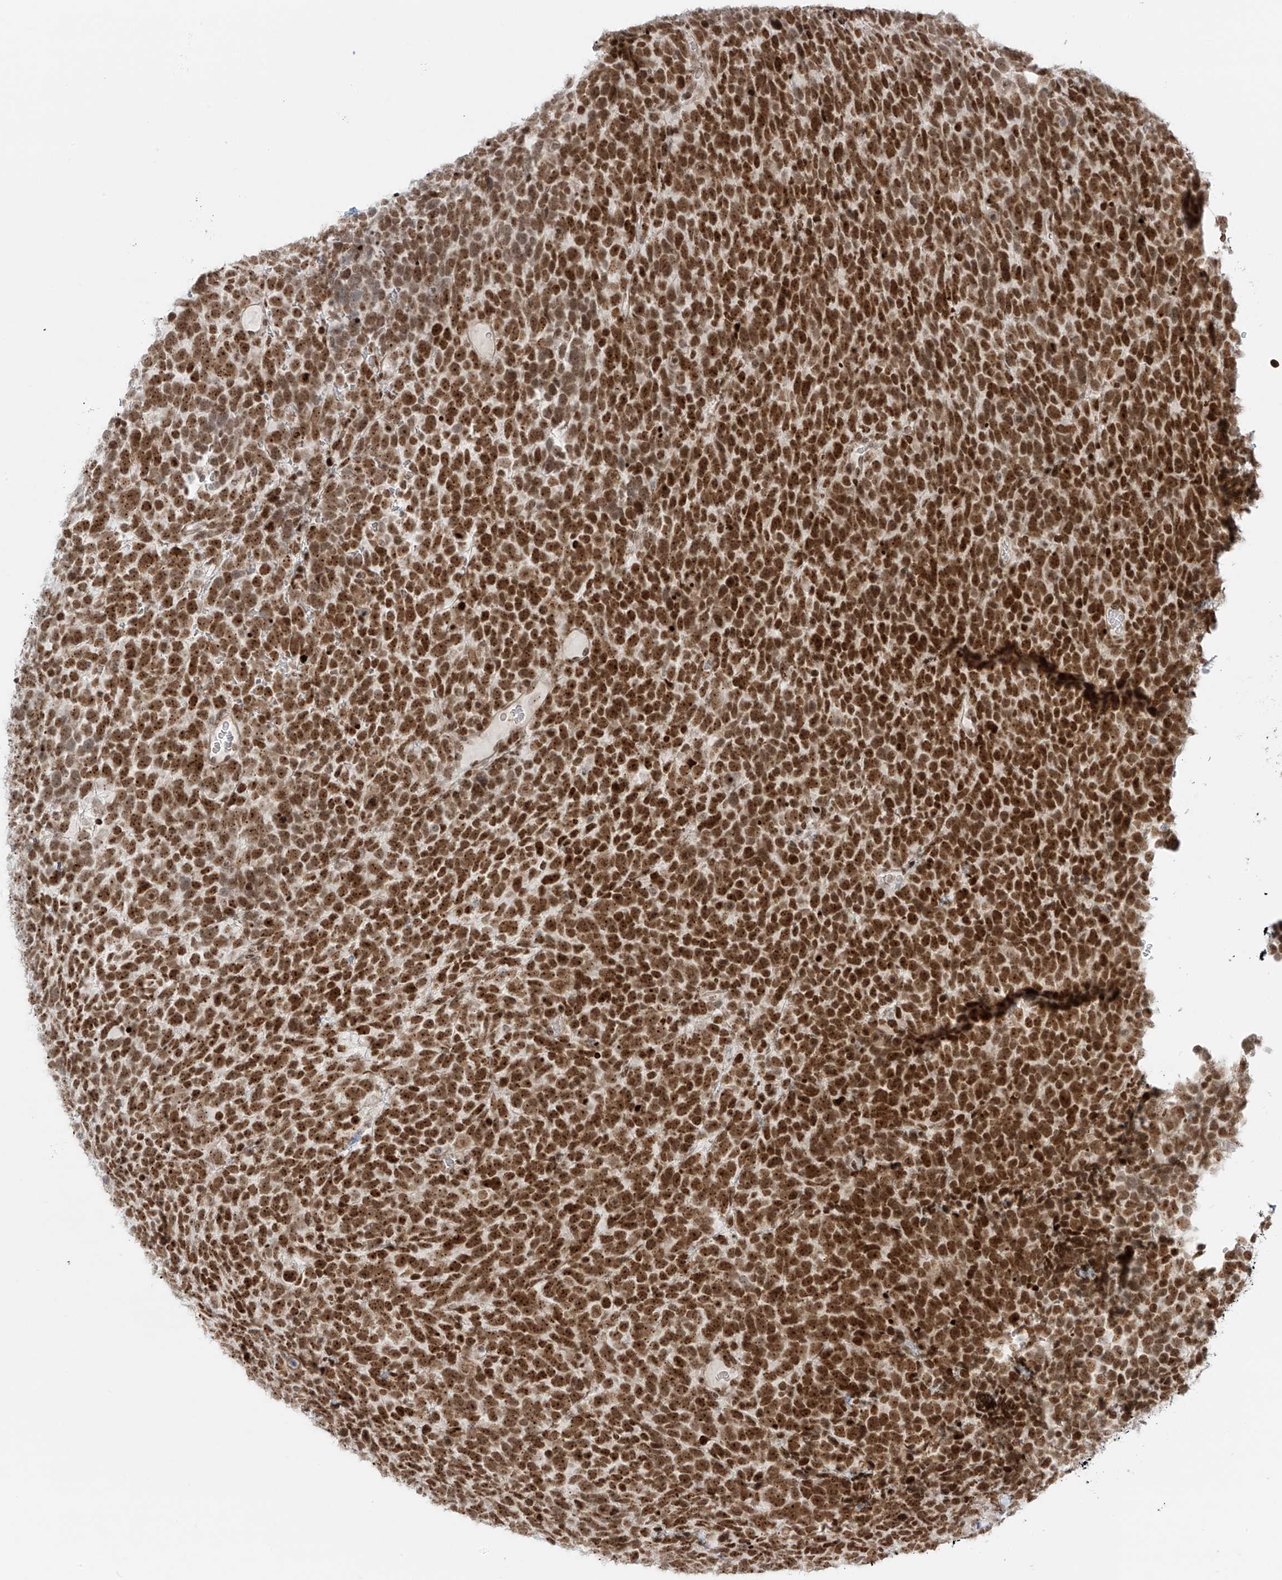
{"staining": {"intensity": "moderate", "quantity": ">75%", "location": "cytoplasmic/membranous,nuclear"}, "tissue": "urothelial cancer", "cell_type": "Tumor cells", "image_type": "cancer", "snomed": [{"axis": "morphology", "description": "Urothelial carcinoma, High grade"}, {"axis": "topography", "description": "Urinary bladder"}], "caption": "Protein staining of urothelial cancer tissue reveals moderate cytoplasmic/membranous and nuclear expression in about >75% of tumor cells.", "gene": "ZNF512", "patient": {"sex": "female", "age": 82}}